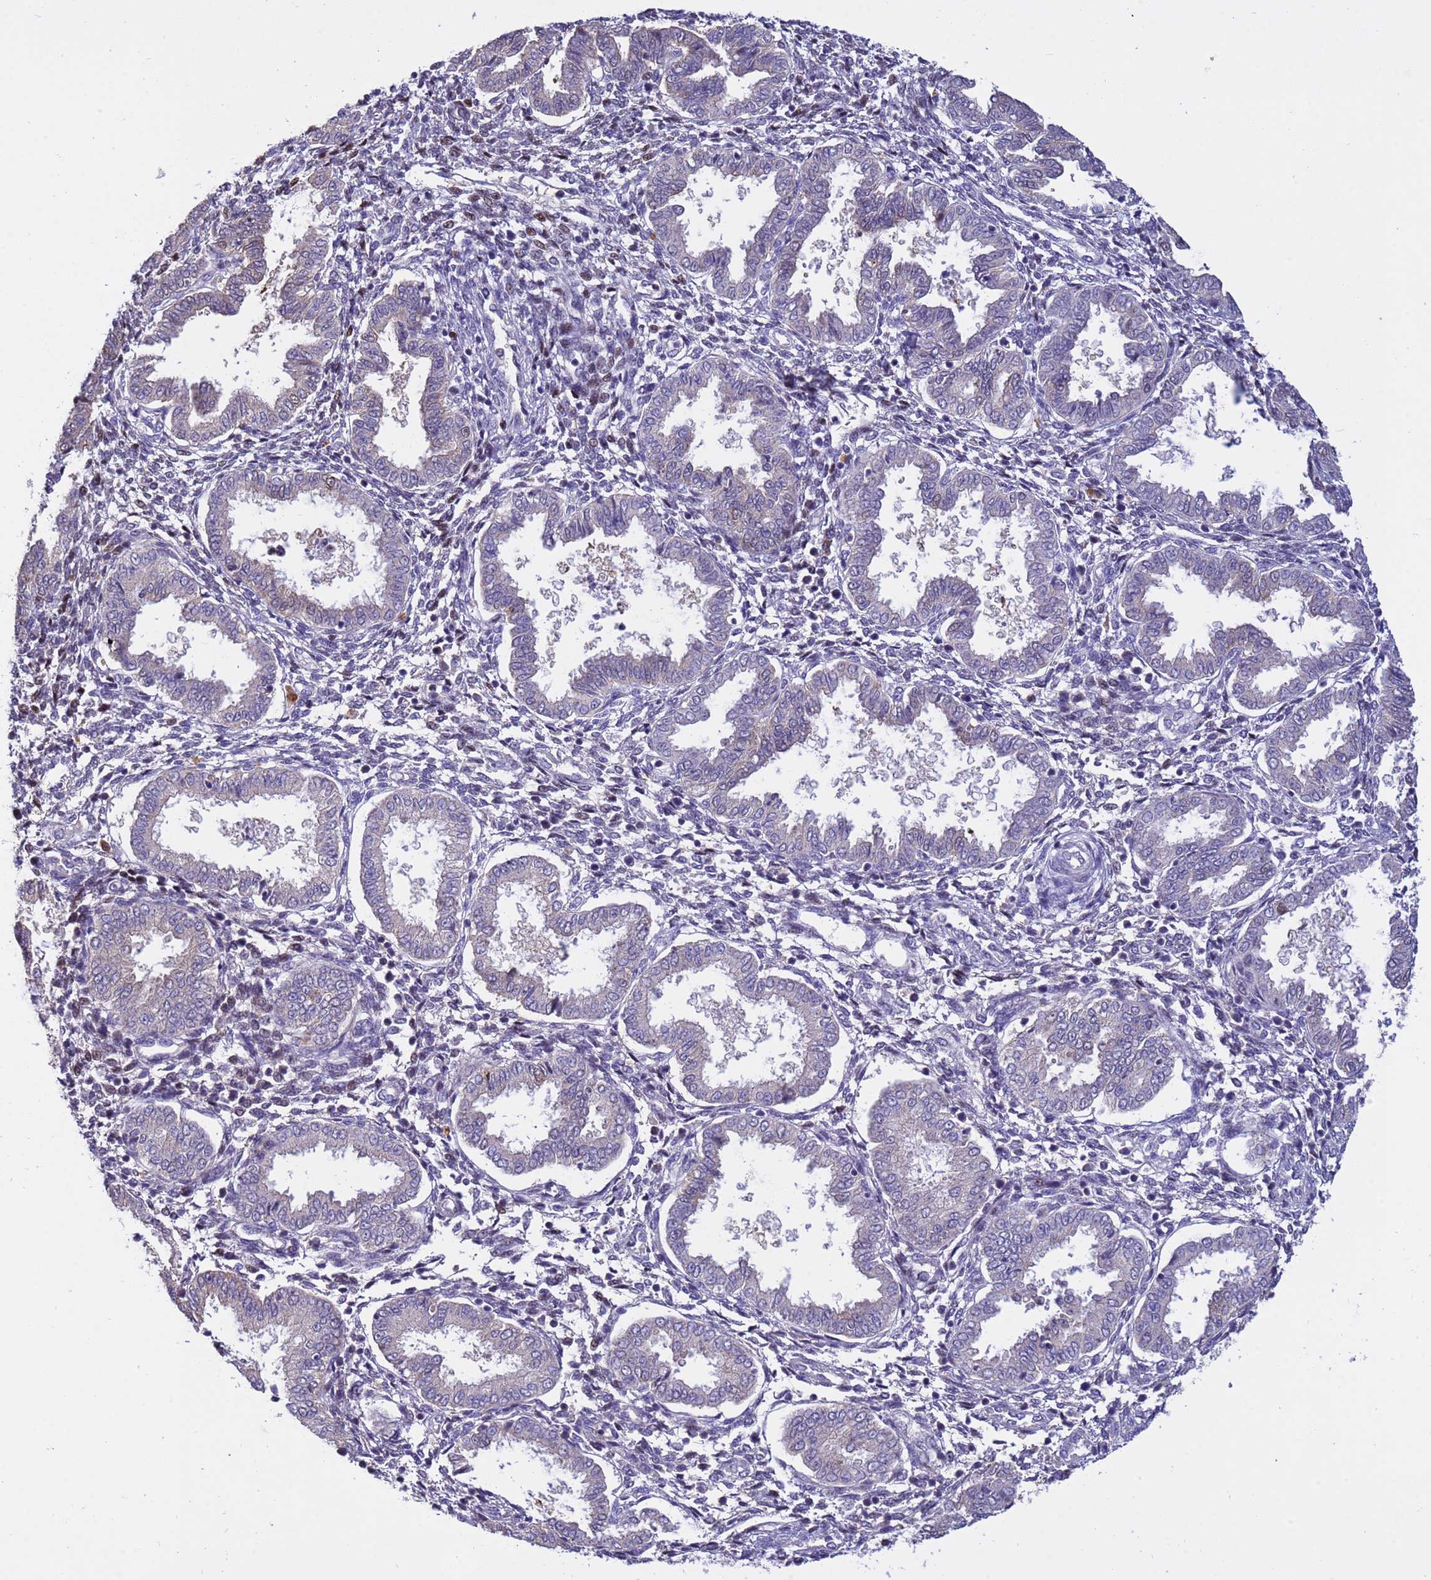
{"staining": {"intensity": "negative", "quantity": "none", "location": "none"}, "tissue": "endometrium", "cell_type": "Cells in endometrial stroma", "image_type": "normal", "snomed": [{"axis": "morphology", "description": "Normal tissue, NOS"}, {"axis": "topography", "description": "Endometrium"}], "caption": "Immunohistochemistry (IHC) of benign endometrium demonstrates no staining in cells in endometrial stroma.", "gene": "TUBGCP3", "patient": {"sex": "female", "age": 33}}